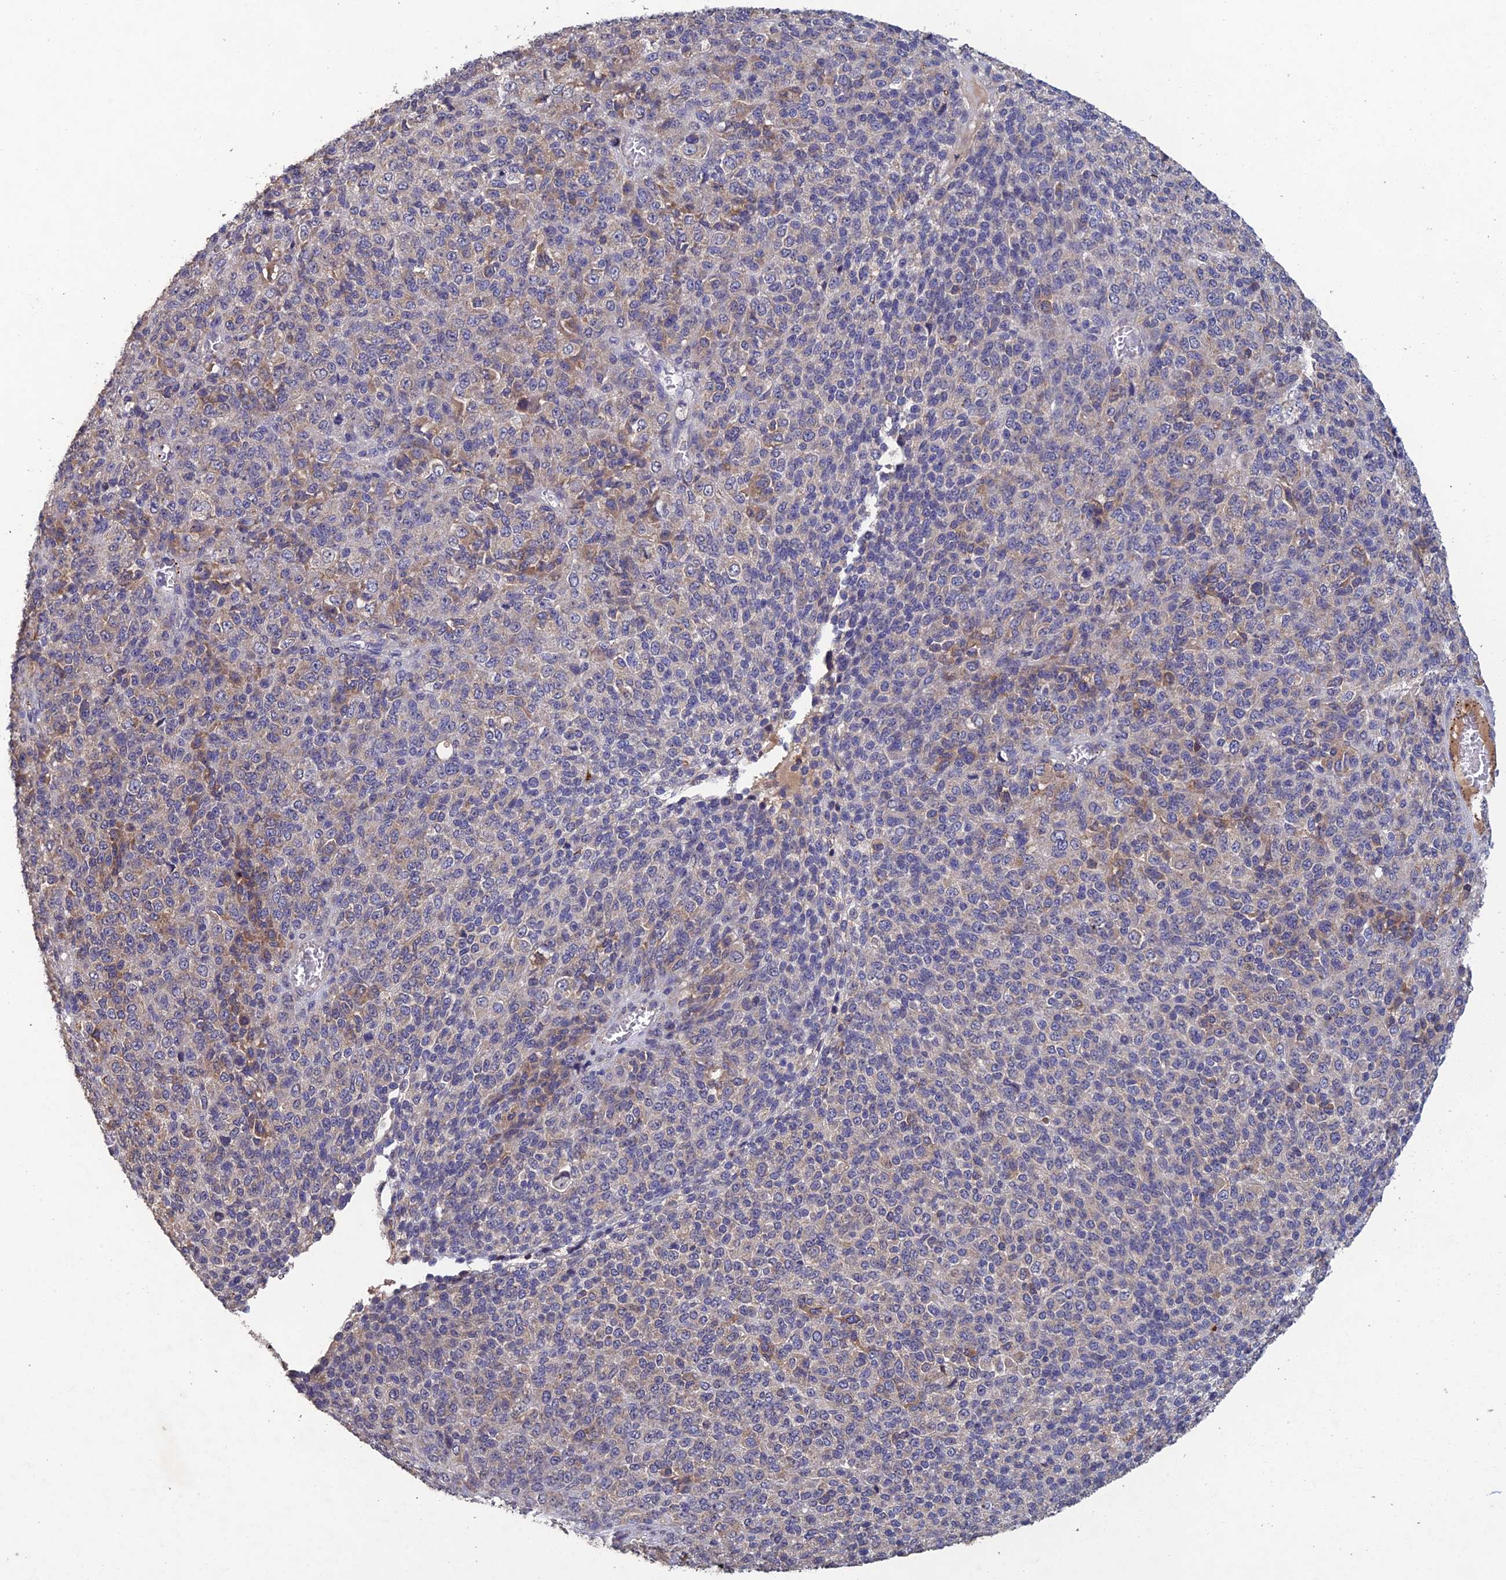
{"staining": {"intensity": "negative", "quantity": "none", "location": "none"}, "tissue": "melanoma", "cell_type": "Tumor cells", "image_type": "cancer", "snomed": [{"axis": "morphology", "description": "Malignant melanoma, Metastatic site"}, {"axis": "topography", "description": "Brain"}], "caption": "Tumor cells show no significant protein expression in melanoma. (DAB IHC with hematoxylin counter stain).", "gene": "SLC39A13", "patient": {"sex": "female", "age": 56}}